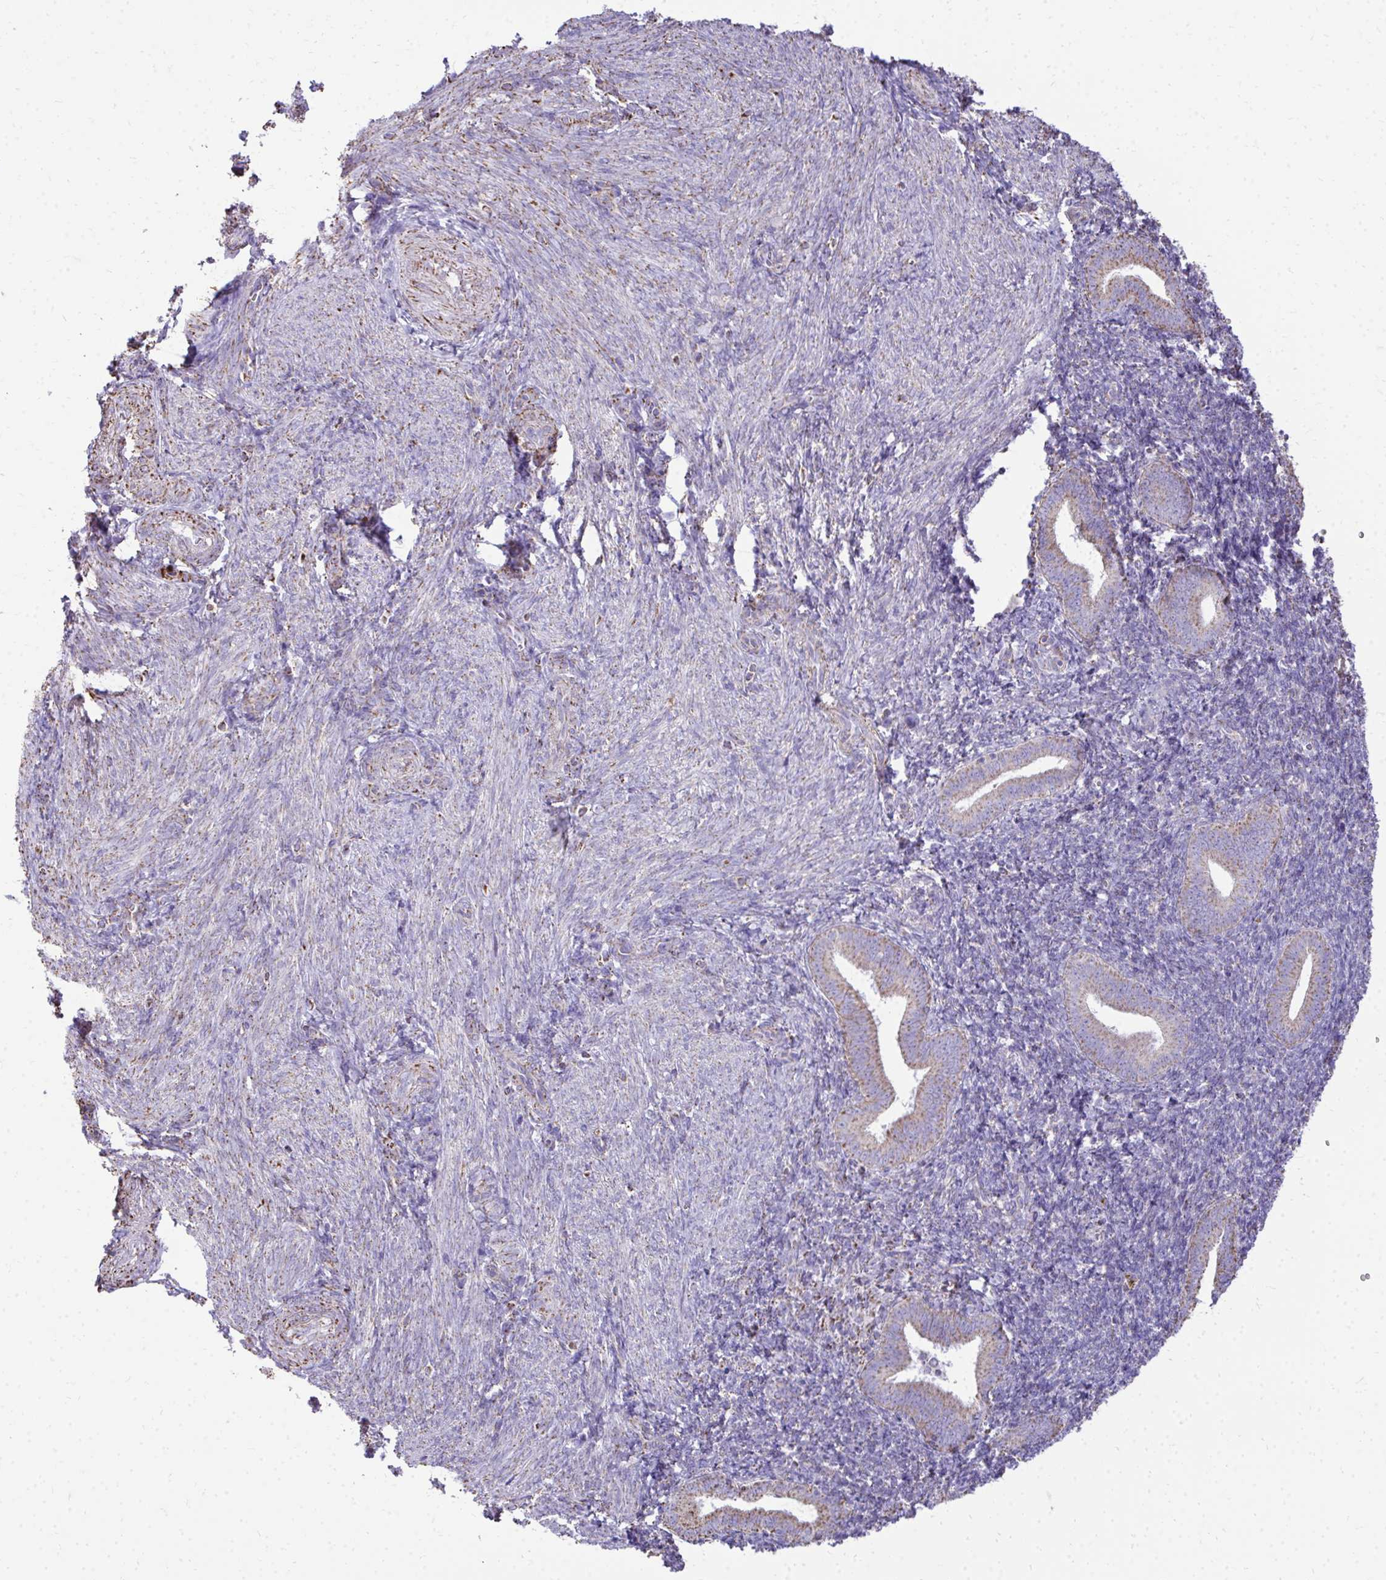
{"staining": {"intensity": "negative", "quantity": "none", "location": "none"}, "tissue": "endometrium", "cell_type": "Cells in endometrial stroma", "image_type": "normal", "snomed": [{"axis": "morphology", "description": "Normal tissue, NOS"}, {"axis": "topography", "description": "Endometrium"}], "caption": "The immunohistochemistry photomicrograph has no significant expression in cells in endometrial stroma of endometrium.", "gene": "MPZL2", "patient": {"sex": "female", "age": 25}}